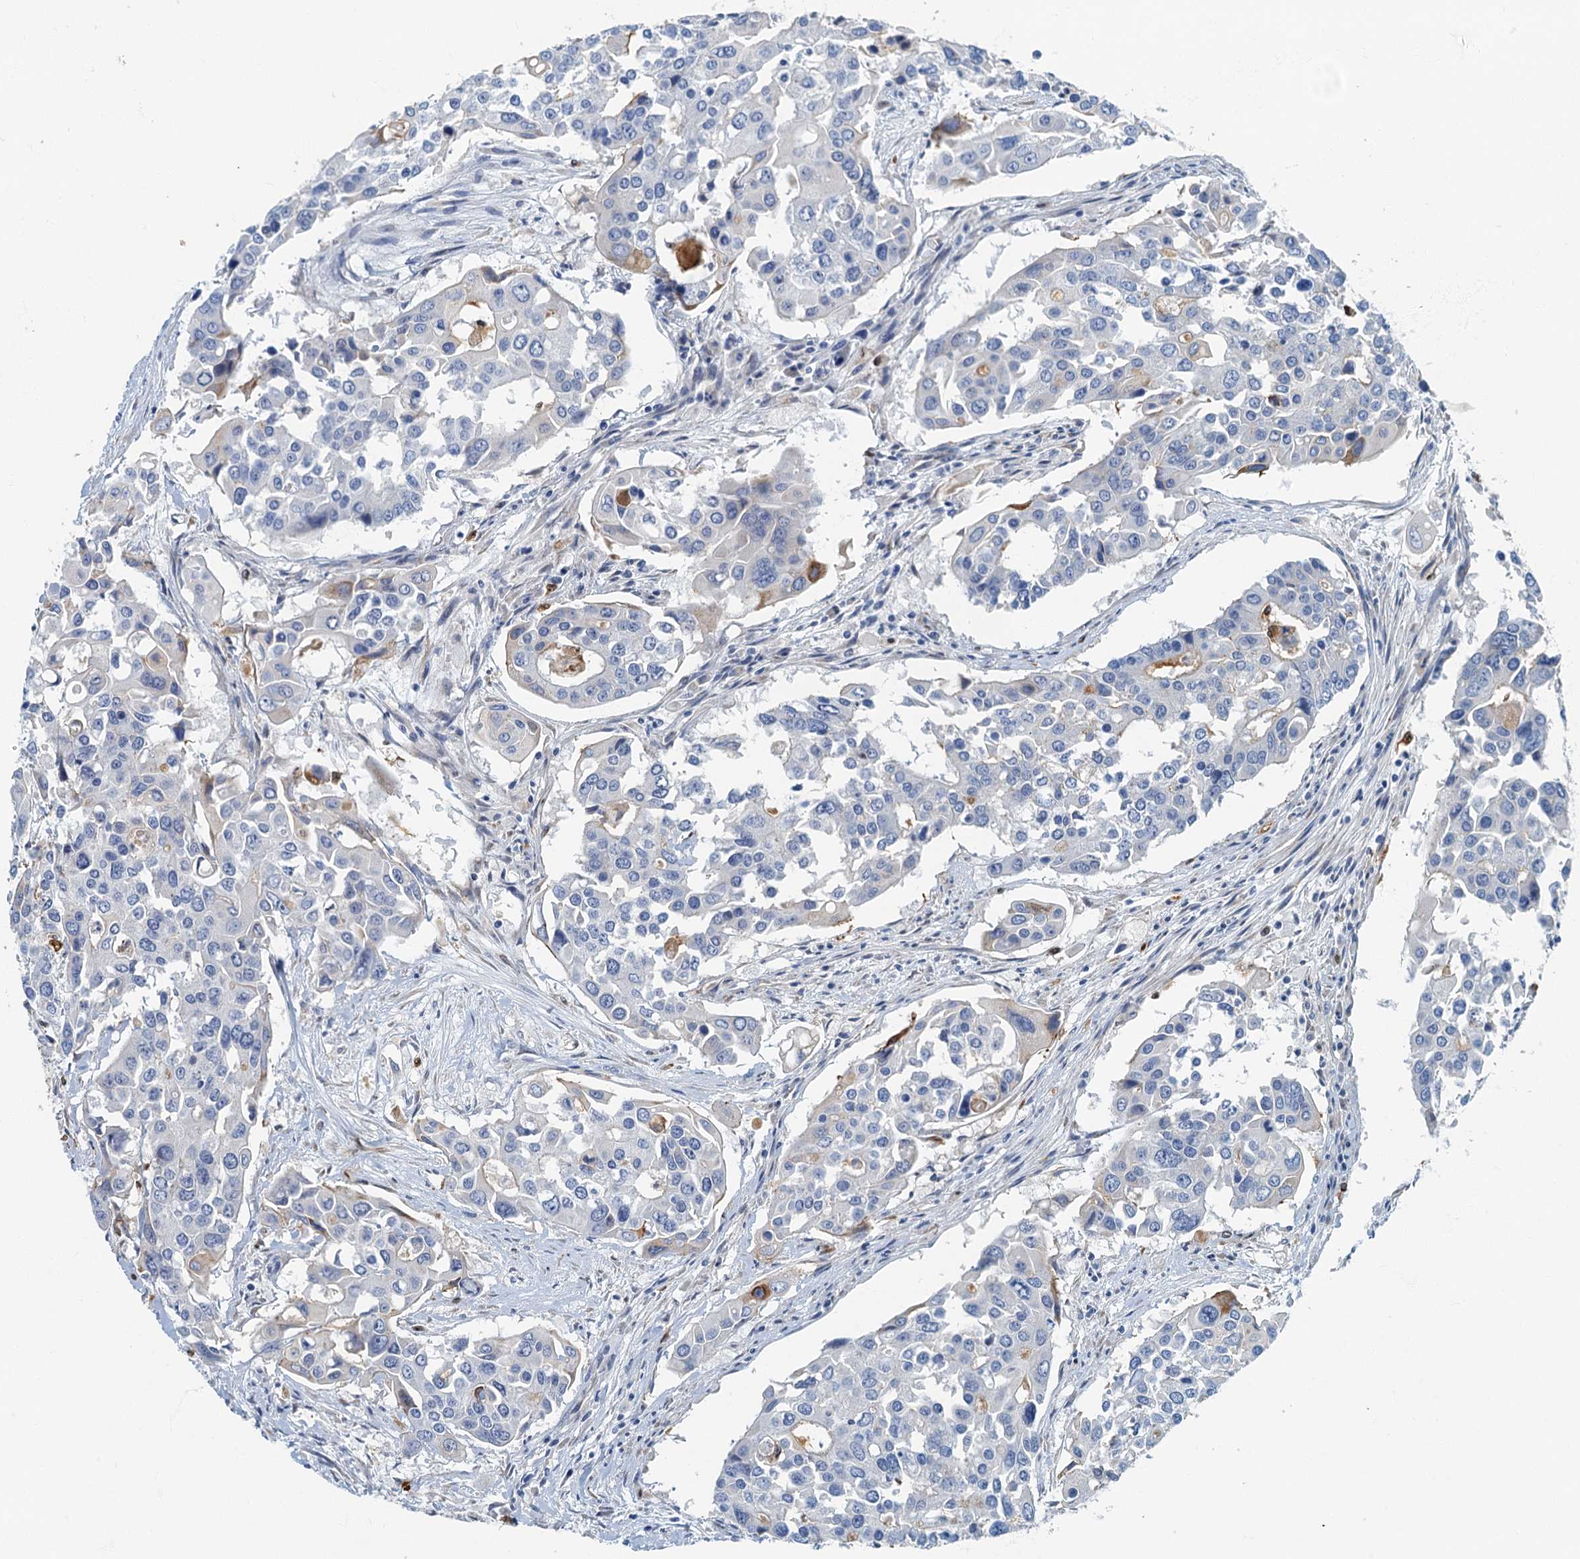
{"staining": {"intensity": "moderate", "quantity": "<25%", "location": "cytoplasmic/membranous"}, "tissue": "colorectal cancer", "cell_type": "Tumor cells", "image_type": "cancer", "snomed": [{"axis": "morphology", "description": "Adenocarcinoma, NOS"}, {"axis": "topography", "description": "Colon"}], "caption": "Protein analysis of colorectal cancer tissue demonstrates moderate cytoplasmic/membranous positivity in approximately <25% of tumor cells.", "gene": "ANKDD1A", "patient": {"sex": "male", "age": 77}}